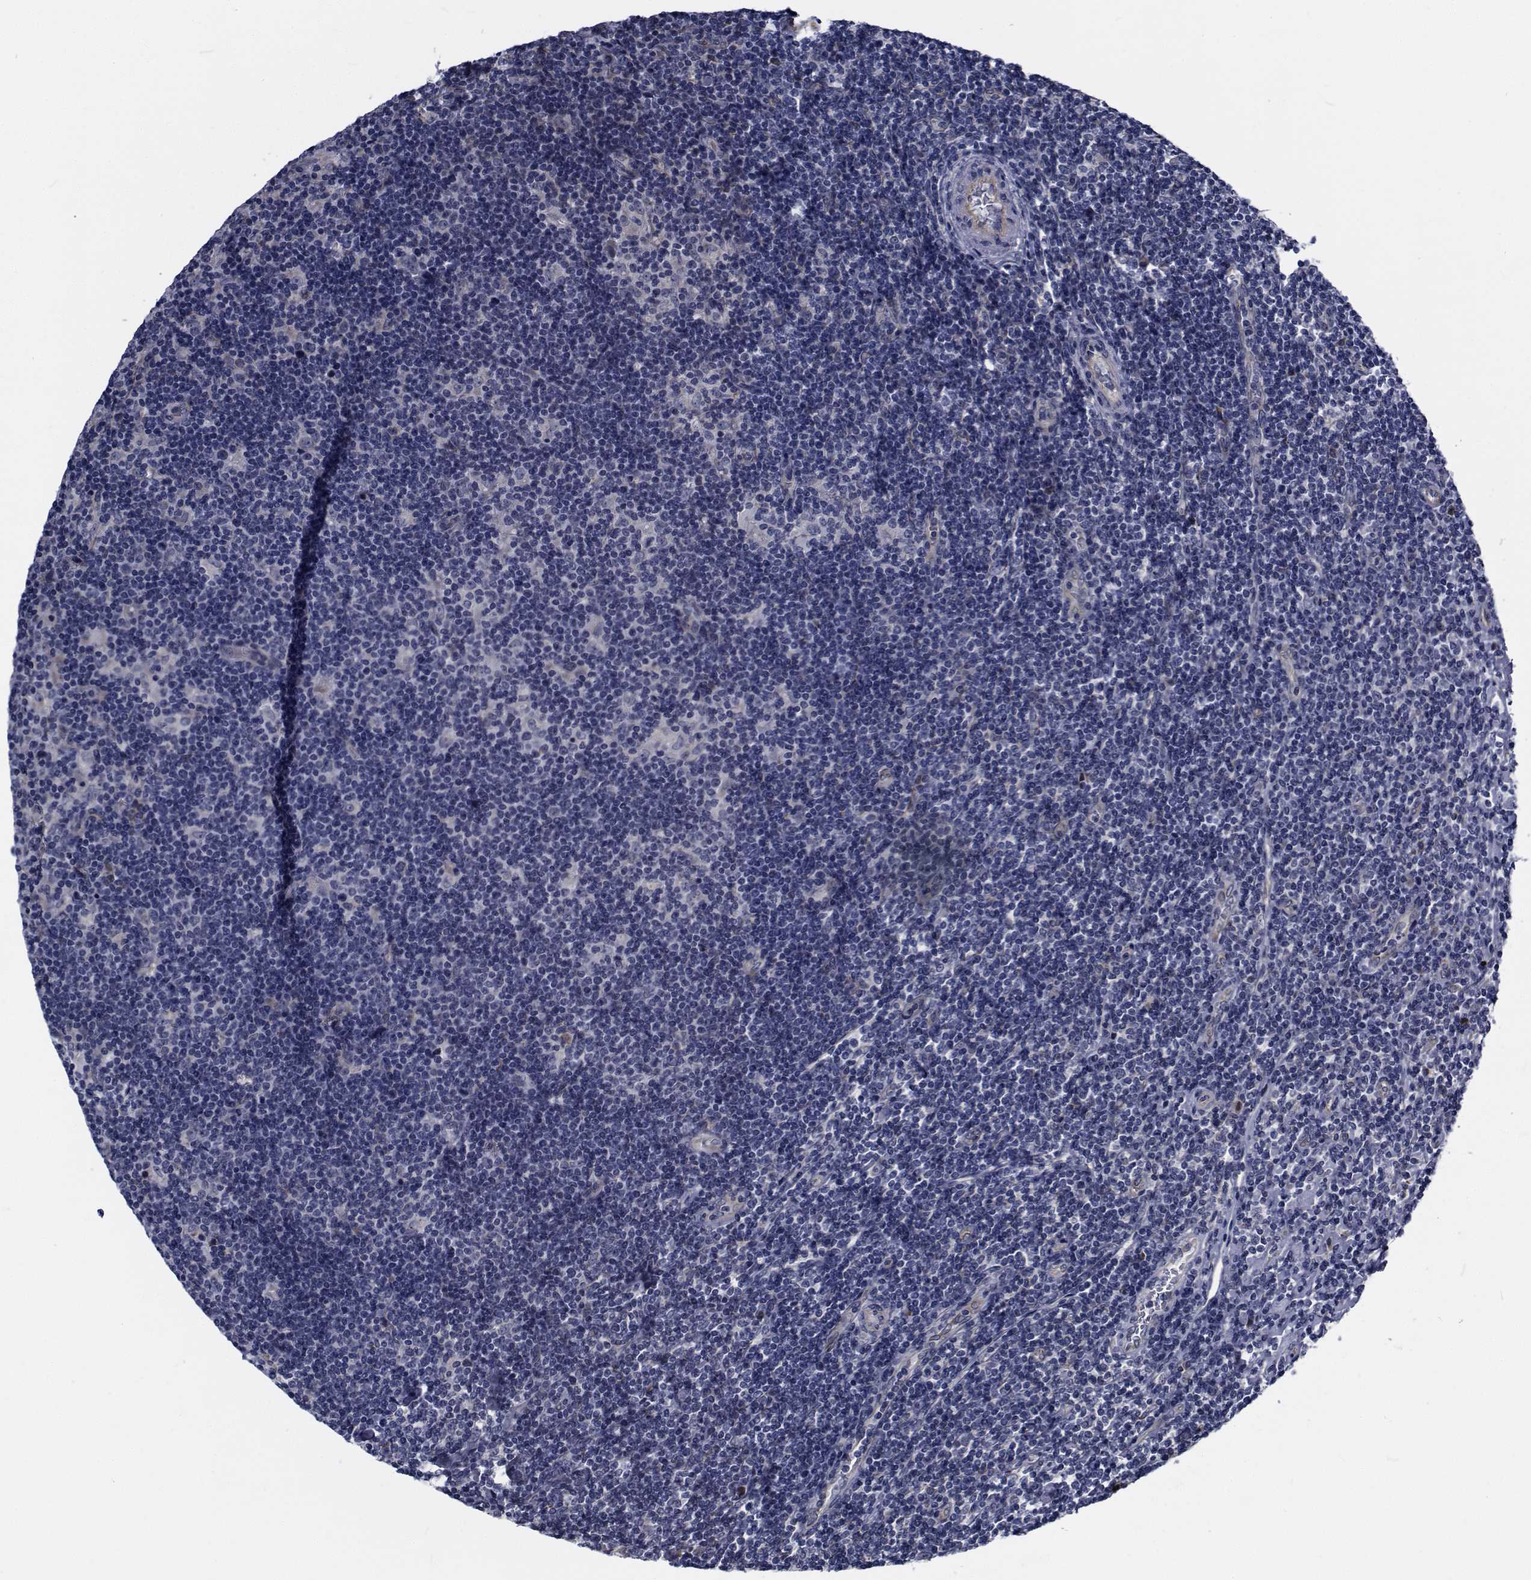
{"staining": {"intensity": "negative", "quantity": "none", "location": "none"}, "tissue": "lymphoma", "cell_type": "Tumor cells", "image_type": "cancer", "snomed": [{"axis": "morphology", "description": "Hodgkin's disease, NOS"}, {"axis": "topography", "description": "Lymph node"}], "caption": "There is no significant expression in tumor cells of lymphoma. The staining is performed using DAB brown chromogen with nuclei counter-stained in using hematoxylin.", "gene": "TTBK1", "patient": {"sex": "male", "age": 40}}